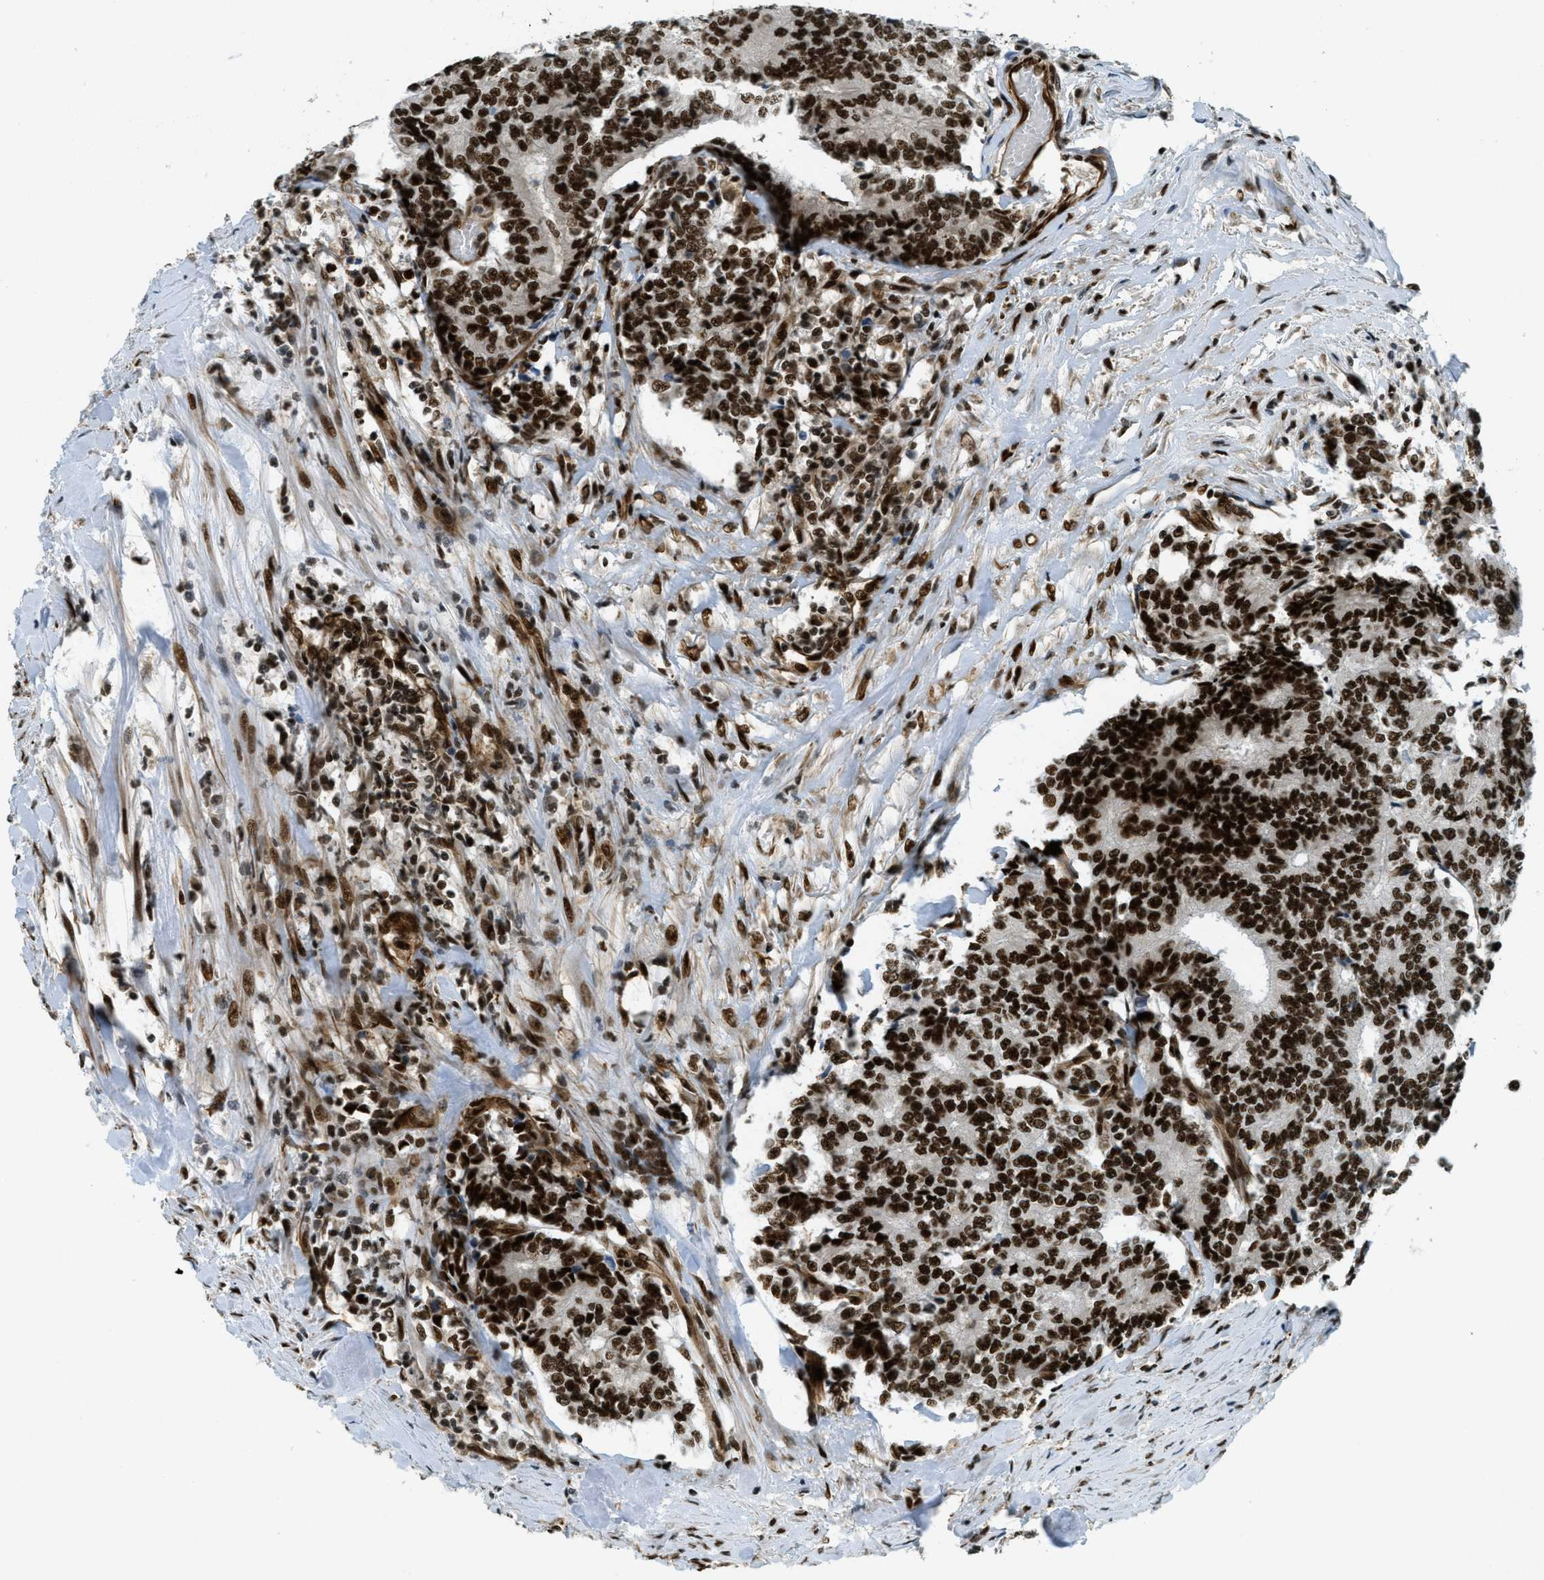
{"staining": {"intensity": "strong", "quantity": ">75%", "location": "nuclear"}, "tissue": "prostate cancer", "cell_type": "Tumor cells", "image_type": "cancer", "snomed": [{"axis": "morphology", "description": "Normal tissue, NOS"}, {"axis": "morphology", "description": "Adenocarcinoma, High grade"}, {"axis": "topography", "description": "Prostate"}, {"axis": "topography", "description": "Seminal veicle"}], "caption": "The image demonstrates staining of prostate cancer, revealing strong nuclear protein staining (brown color) within tumor cells.", "gene": "ZFR", "patient": {"sex": "male", "age": 55}}